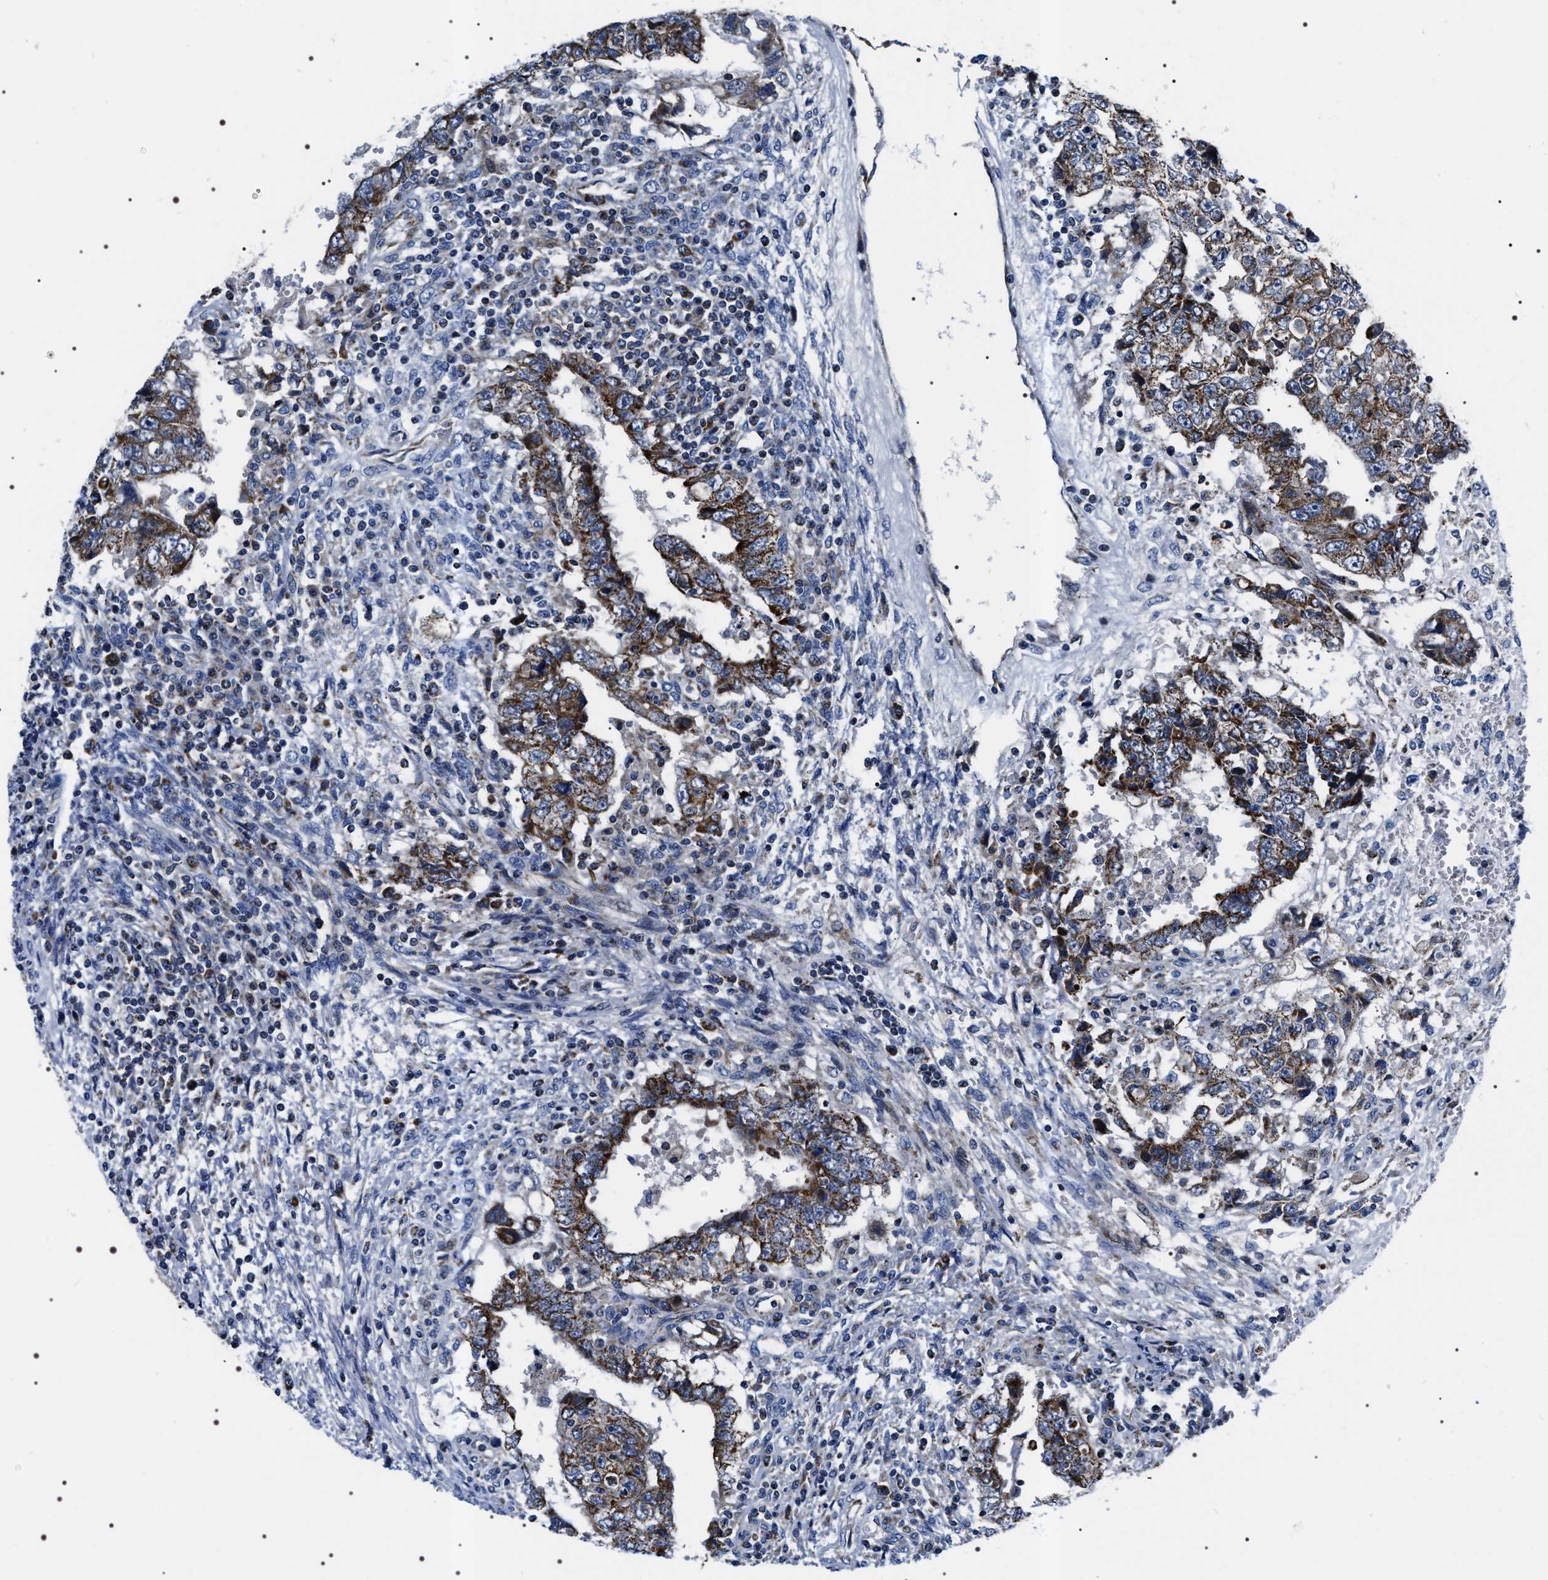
{"staining": {"intensity": "moderate", "quantity": ">75%", "location": "cytoplasmic/membranous"}, "tissue": "testis cancer", "cell_type": "Tumor cells", "image_type": "cancer", "snomed": [{"axis": "morphology", "description": "Carcinoma, Embryonal, NOS"}, {"axis": "topography", "description": "Testis"}], "caption": "Human embryonal carcinoma (testis) stained with a brown dye exhibits moderate cytoplasmic/membranous positive staining in approximately >75% of tumor cells.", "gene": "NTMT1", "patient": {"sex": "male", "age": 26}}